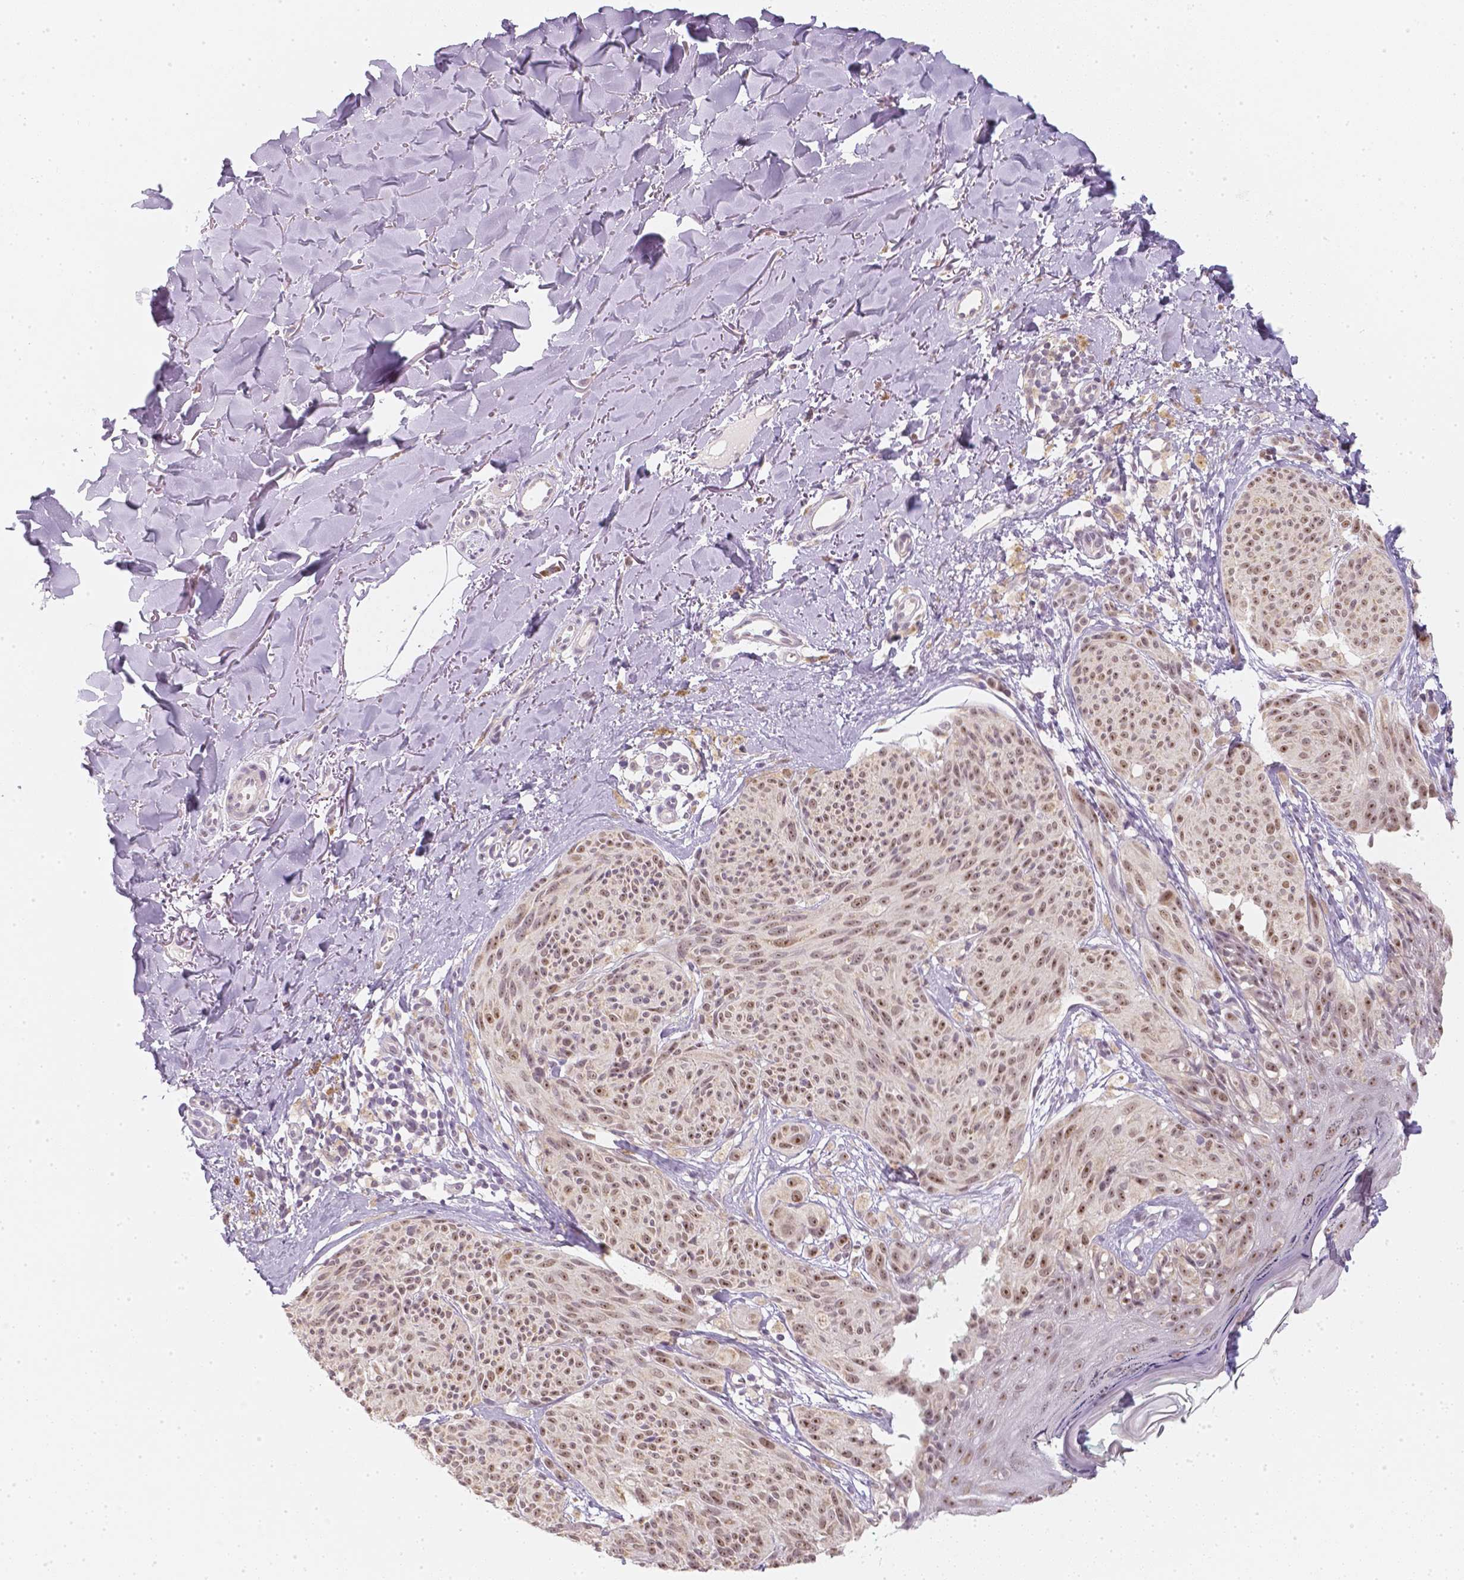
{"staining": {"intensity": "moderate", "quantity": ">75%", "location": "nuclear"}, "tissue": "melanoma", "cell_type": "Tumor cells", "image_type": "cancer", "snomed": [{"axis": "morphology", "description": "Malignant melanoma, NOS"}, {"axis": "topography", "description": "Skin"}], "caption": "IHC of human malignant melanoma reveals medium levels of moderate nuclear staining in about >75% of tumor cells.", "gene": "NVL", "patient": {"sex": "female", "age": 87}}